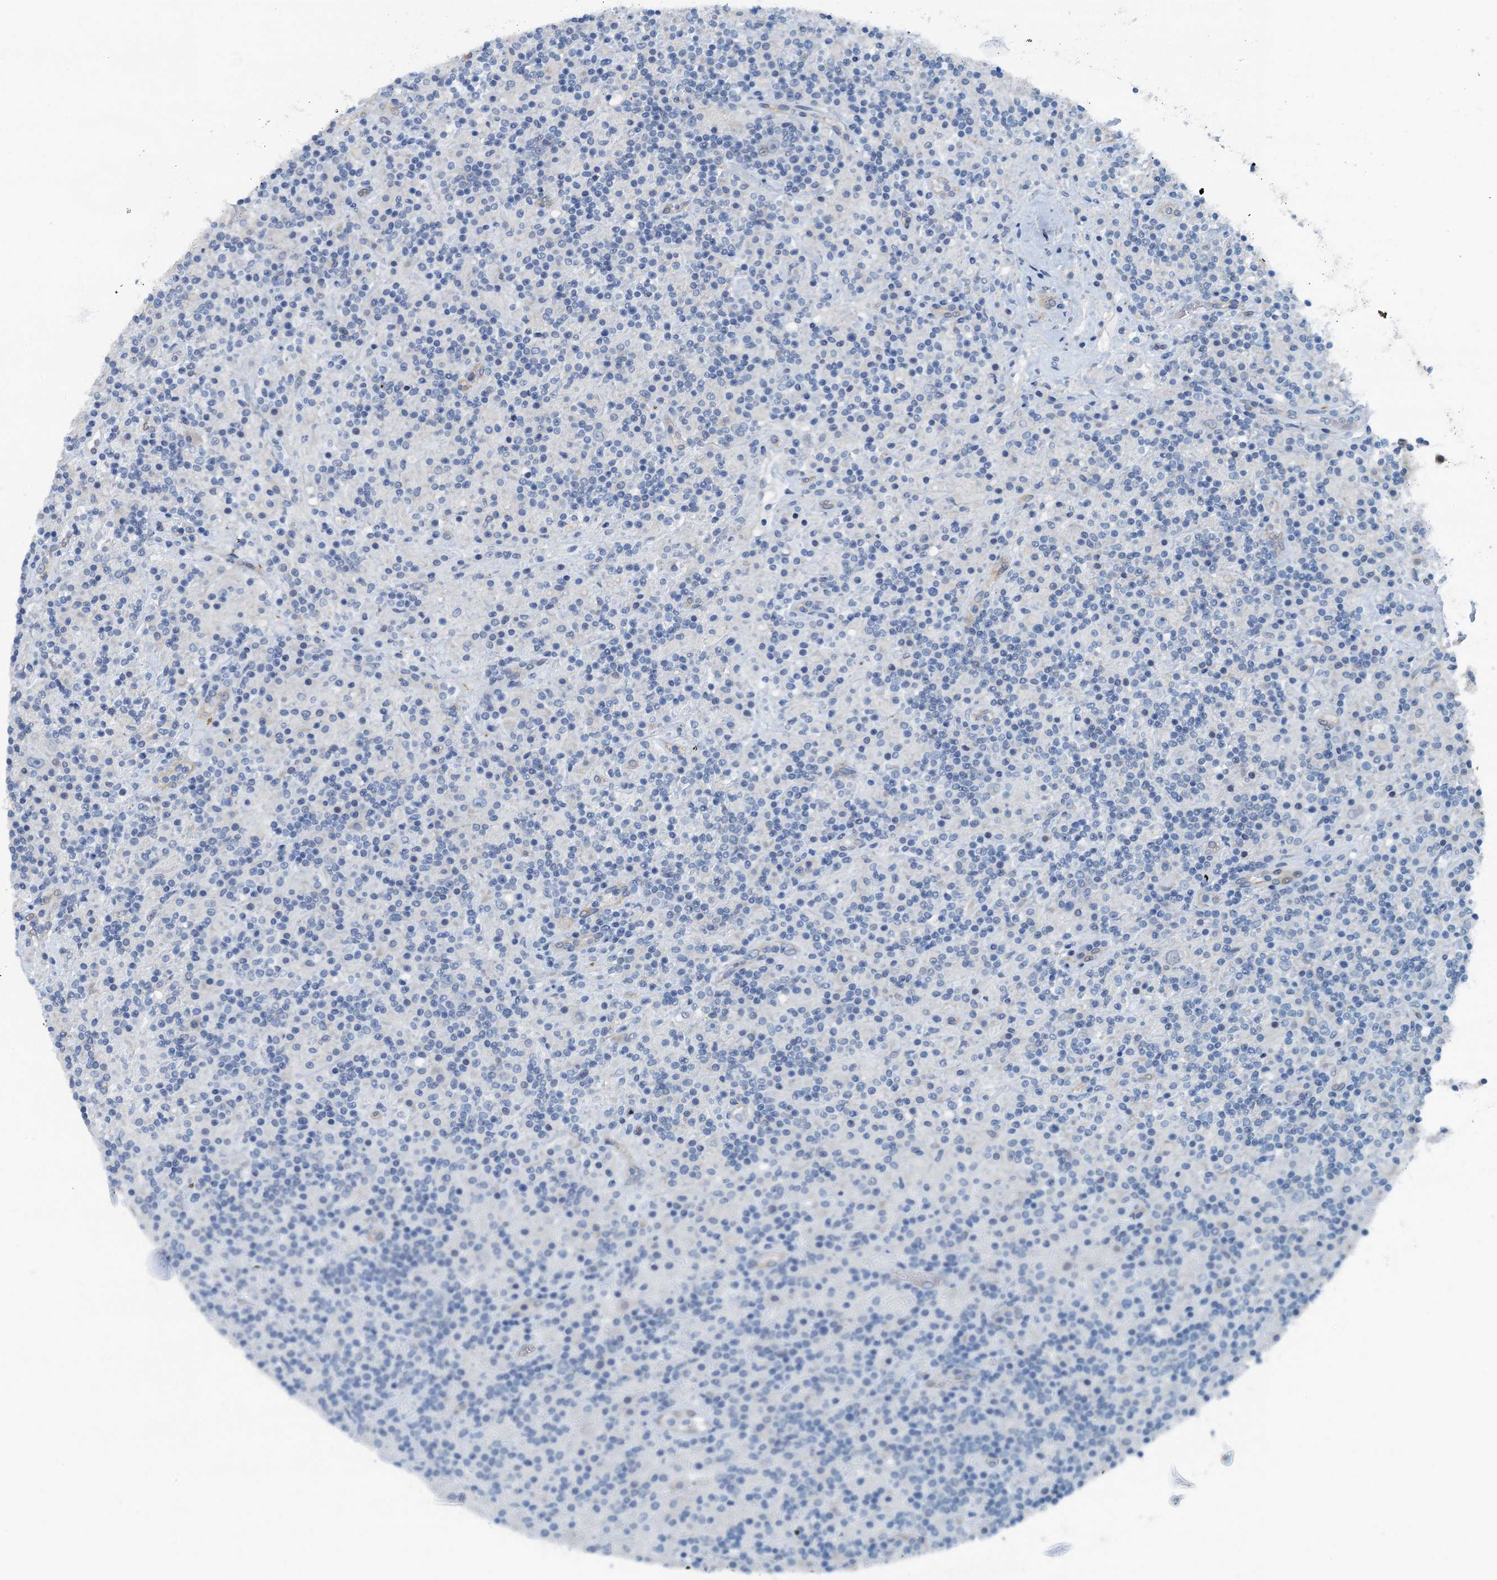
{"staining": {"intensity": "negative", "quantity": "none", "location": "none"}, "tissue": "lymphoma", "cell_type": "Tumor cells", "image_type": "cancer", "snomed": [{"axis": "morphology", "description": "Hodgkin's disease, NOS"}, {"axis": "topography", "description": "Lymph node"}], "caption": "A high-resolution histopathology image shows immunohistochemistry staining of lymphoma, which exhibits no significant expression in tumor cells.", "gene": "GFOD2", "patient": {"sex": "male", "age": 70}}